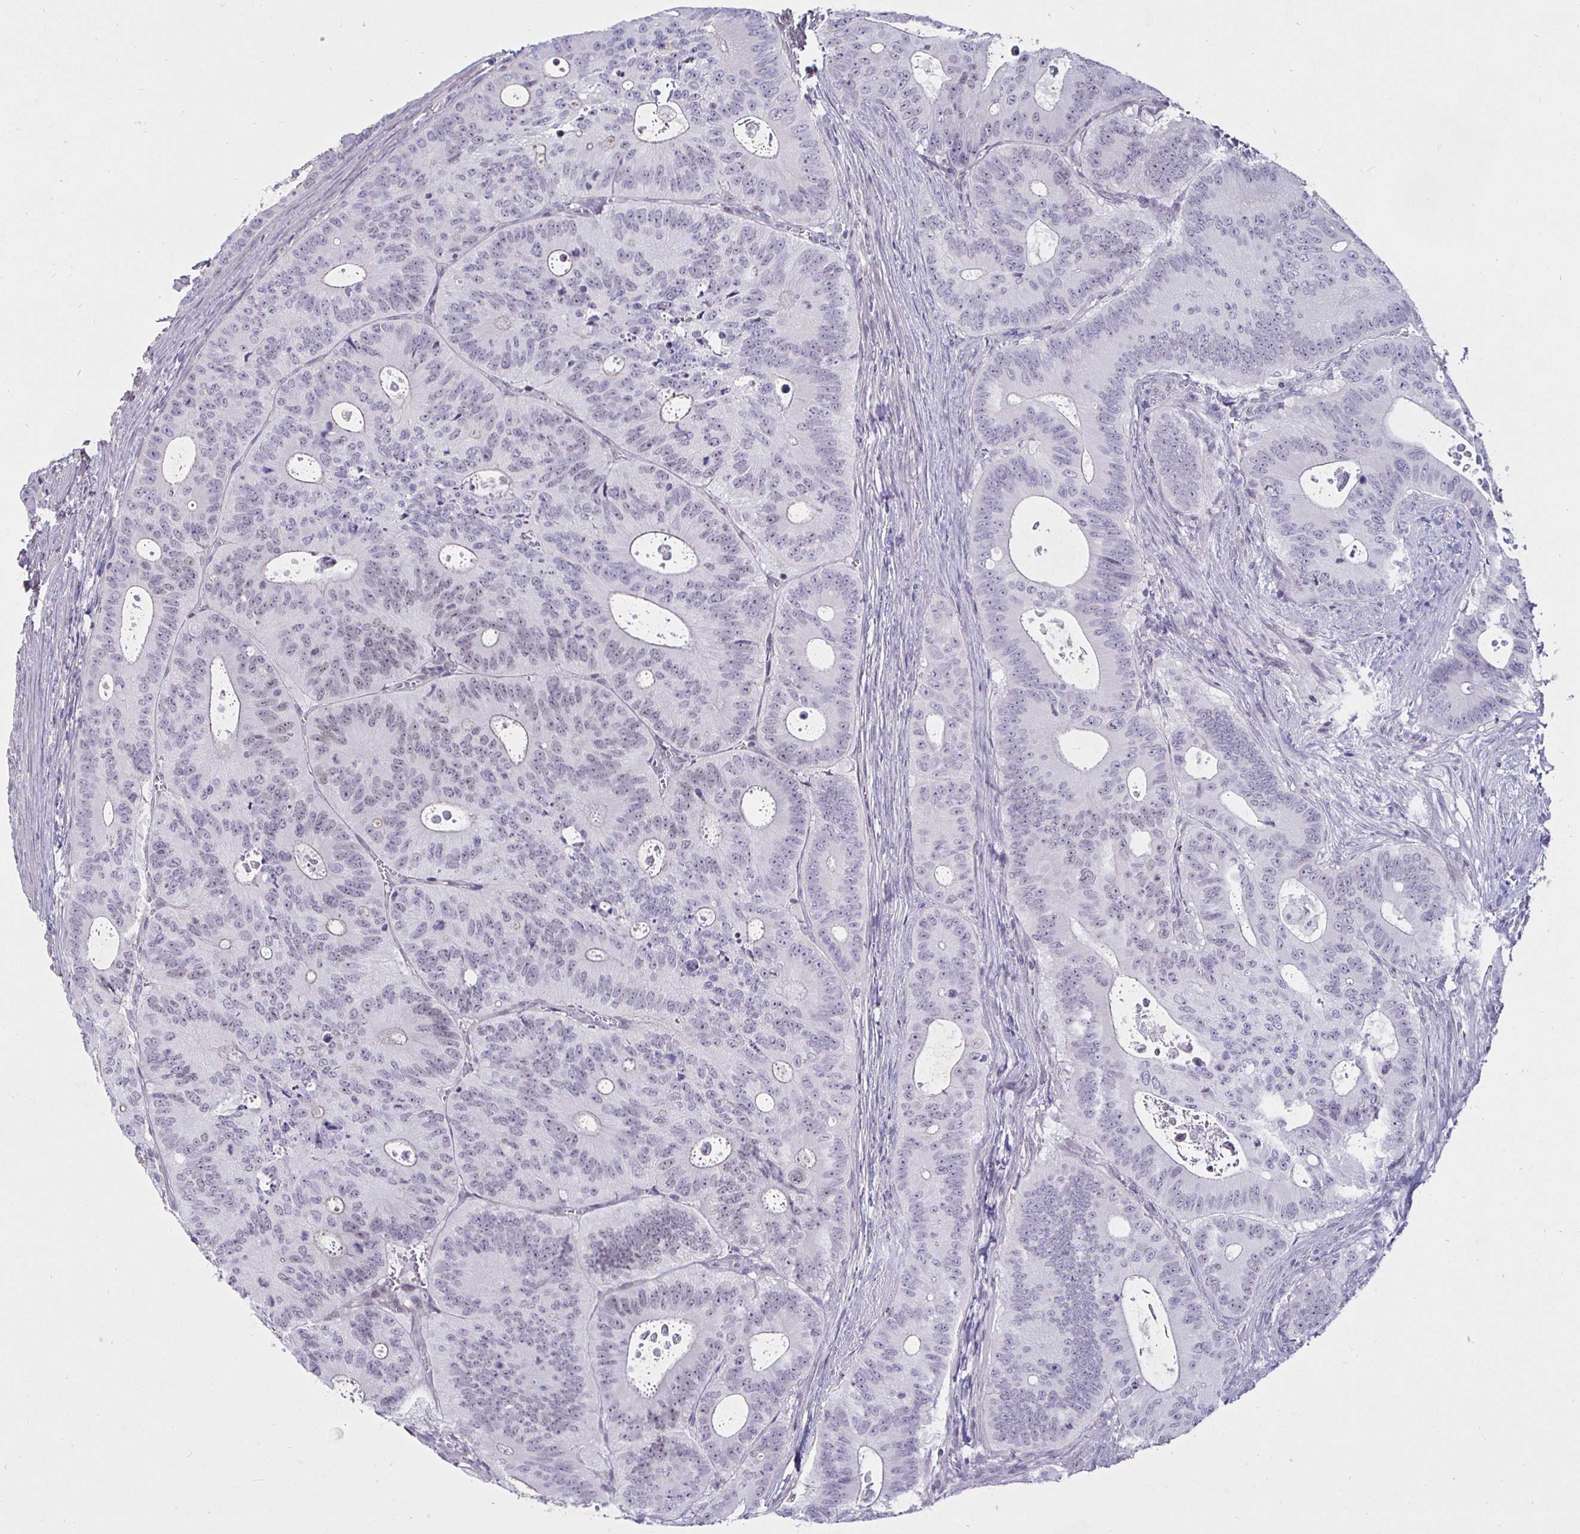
{"staining": {"intensity": "weak", "quantity": "<25%", "location": "nuclear"}, "tissue": "colorectal cancer", "cell_type": "Tumor cells", "image_type": "cancer", "snomed": [{"axis": "morphology", "description": "Adenocarcinoma, NOS"}, {"axis": "topography", "description": "Colon"}], "caption": "Immunohistochemistry (IHC) image of neoplastic tissue: colorectal adenocarcinoma stained with DAB (3,3'-diaminobenzidine) exhibits no significant protein positivity in tumor cells. (Brightfield microscopy of DAB IHC at high magnification).", "gene": "MLH1", "patient": {"sex": "male", "age": 62}}